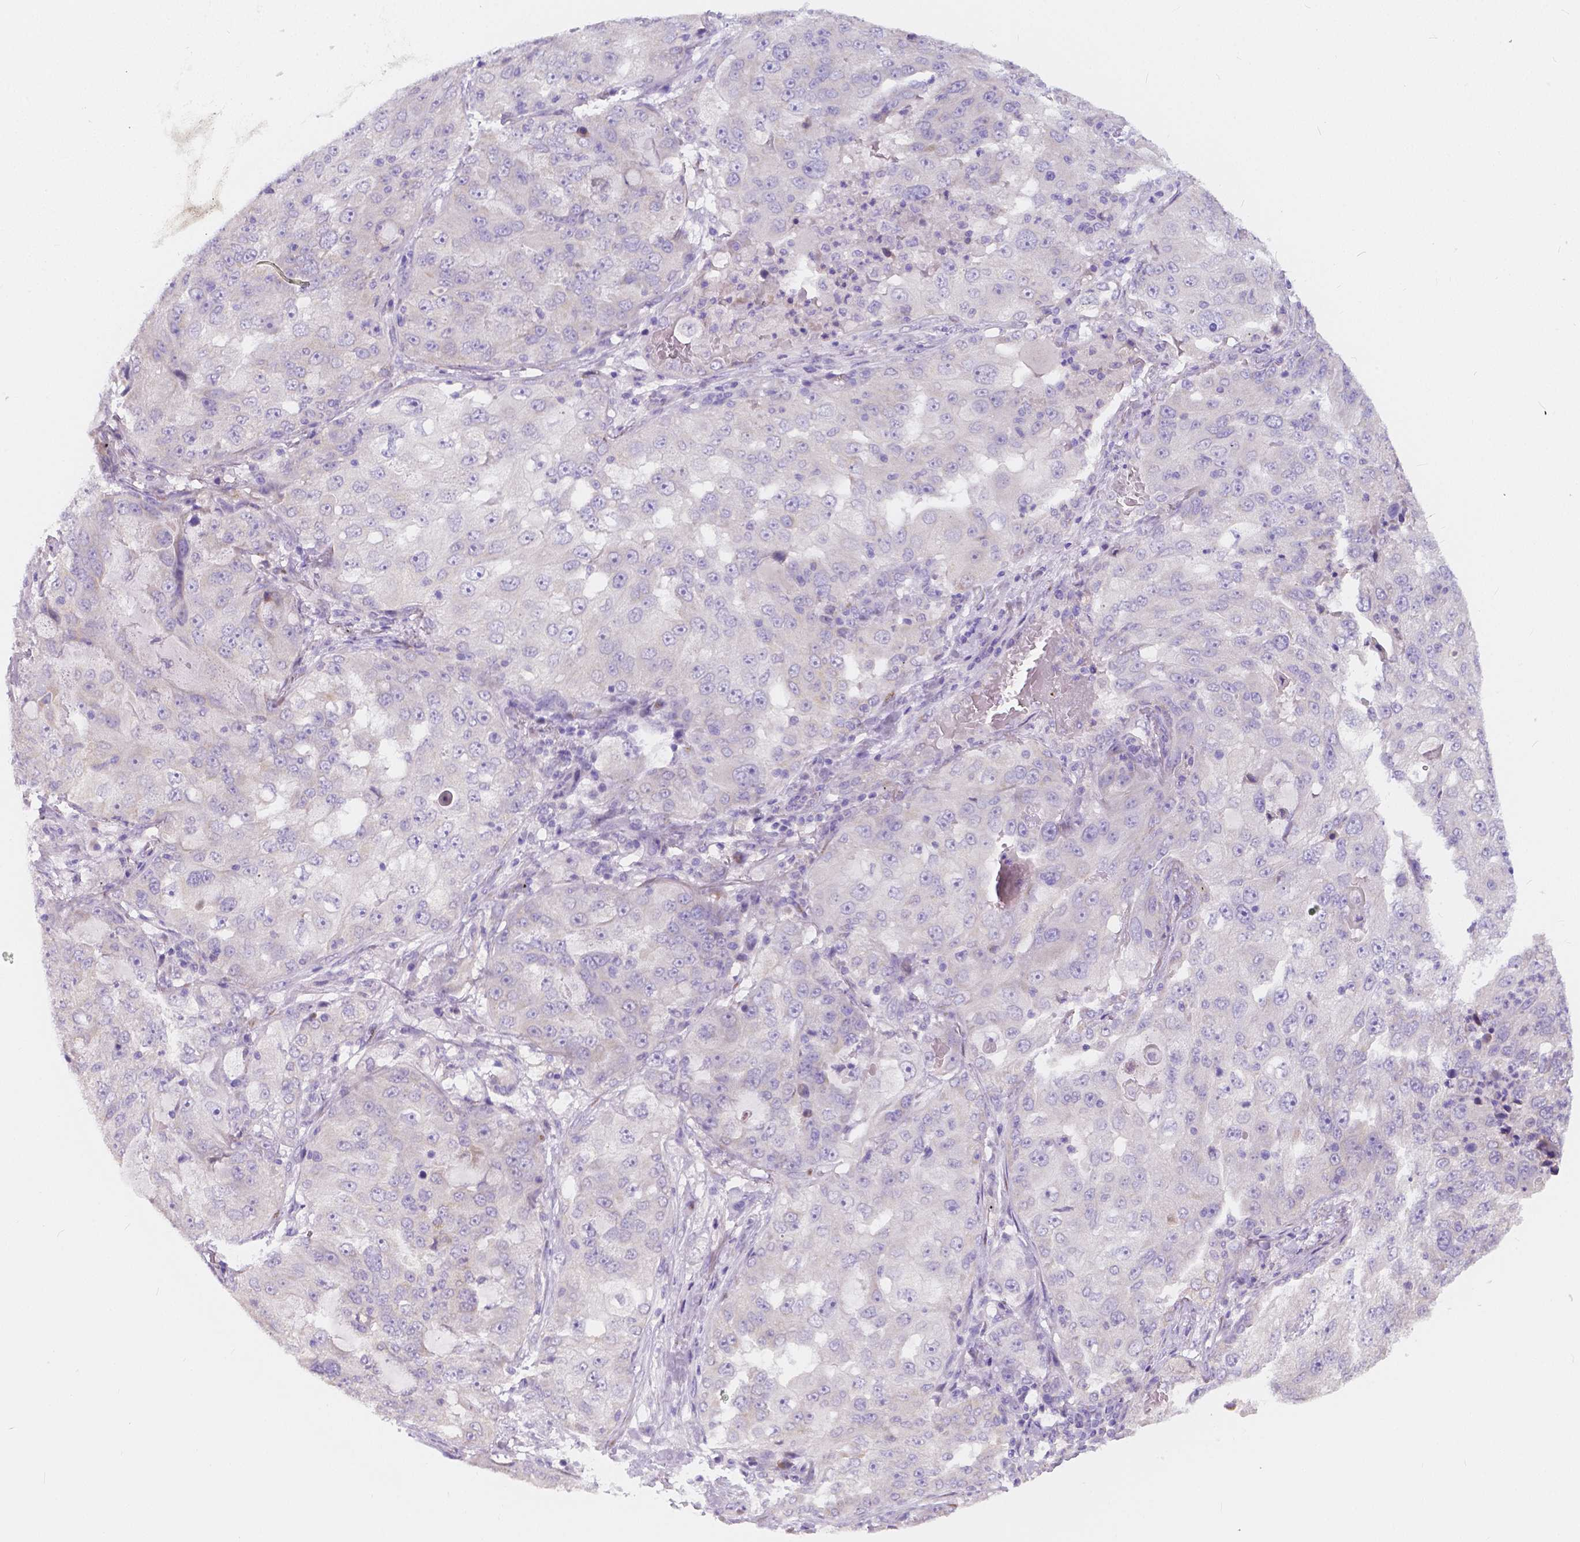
{"staining": {"intensity": "negative", "quantity": "none", "location": "none"}, "tissue": "lung cancer", "cell_type": "Tumor cells", "image_type": "cancer", "snomed": [{"axis": "morphology", "description": "Adenocarcinoma, NOS"}, {"axis": "topography", "description": "Lung"}], "caption": "IHC image of lung adenocarcinoma stained for a protein (brown), which shows no positivity in tumor cells.", "gene": "RNF186", "patient": {"sex": "female", "age": 61}}